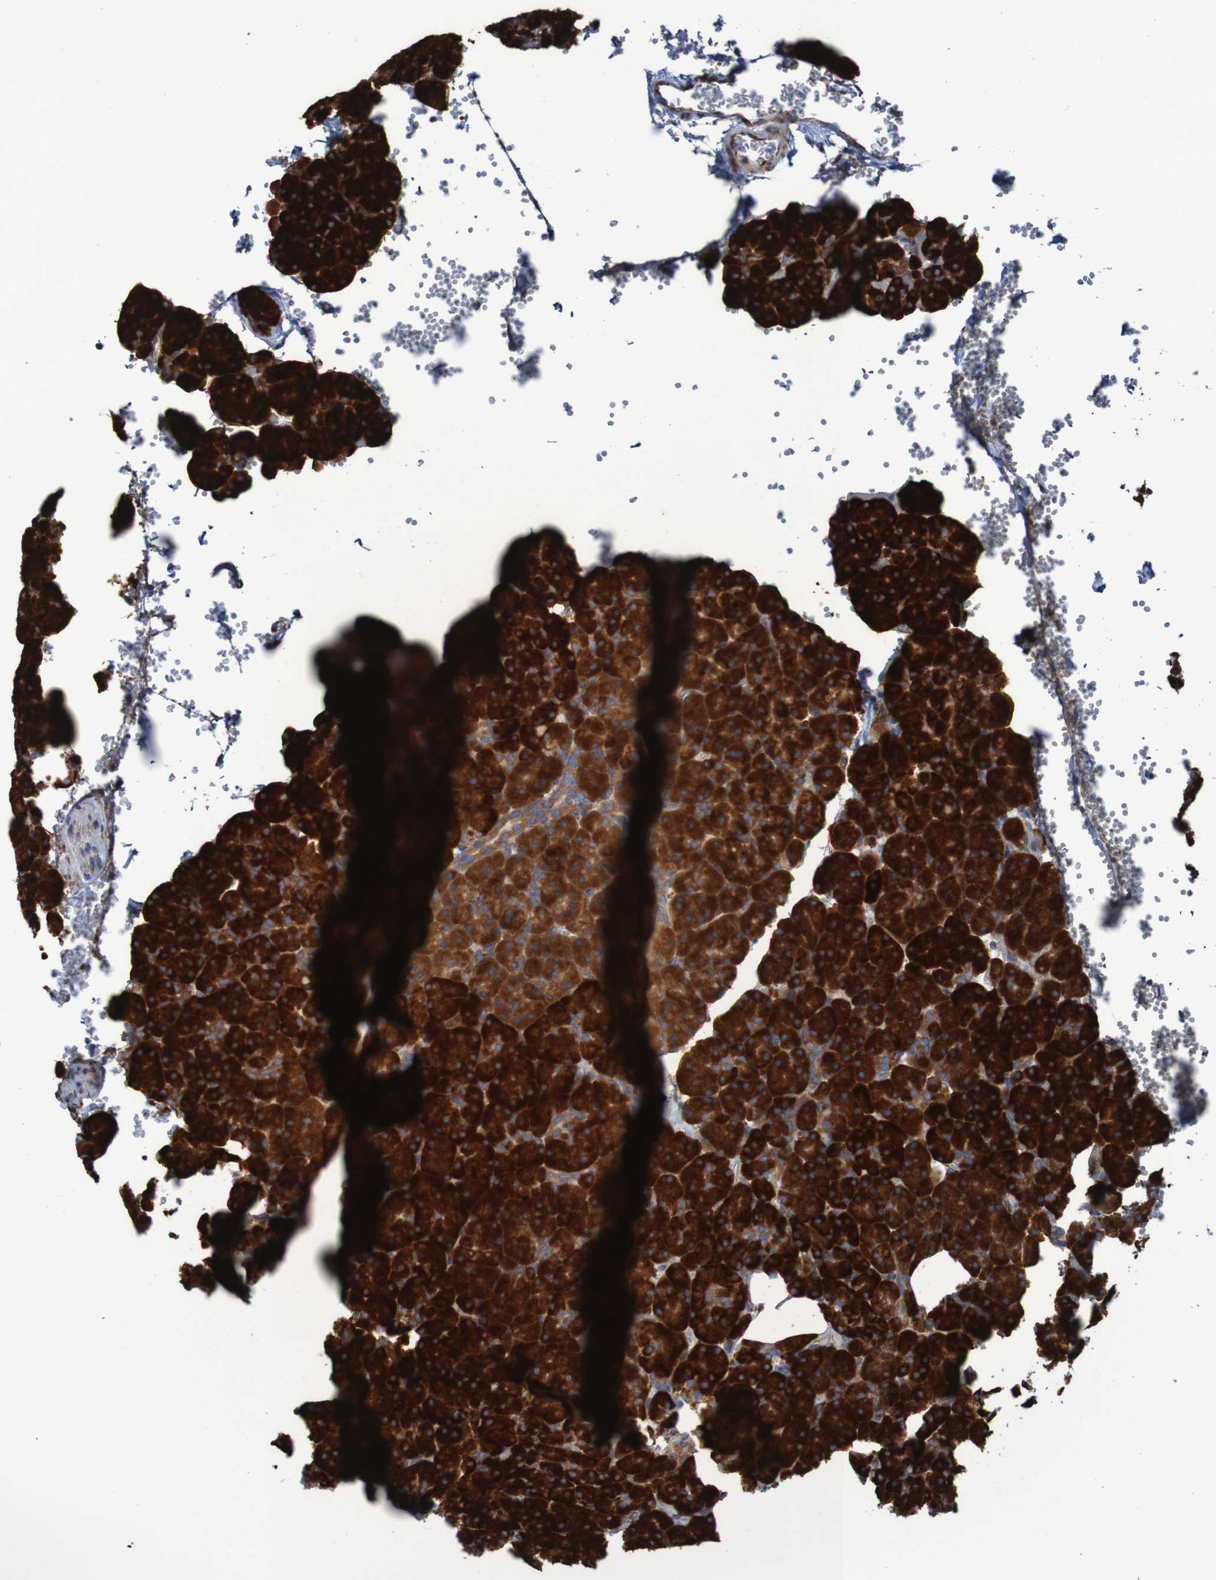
{"staining": {"intensity": "strong", "quantity": ">75%", "location": "cytoplasmic/membranous"}, "tissue": "pancreas", "cell_type": "Exocrine glandular cells", "image_type": "normal", "snomed": [{"axis": "morphology", "description": "Normal tissue, NOS"}, {"axis": "topography", "description": "Pancreas"}], "caption": "Immunohistochemistry of normal pancreas shows high levels of strong cytoplasmic/membranous positivity in approximately >75% of exocrine glandular cells.", "gene": "RPL10", "patient": {"sex": "female", "age": 35}}